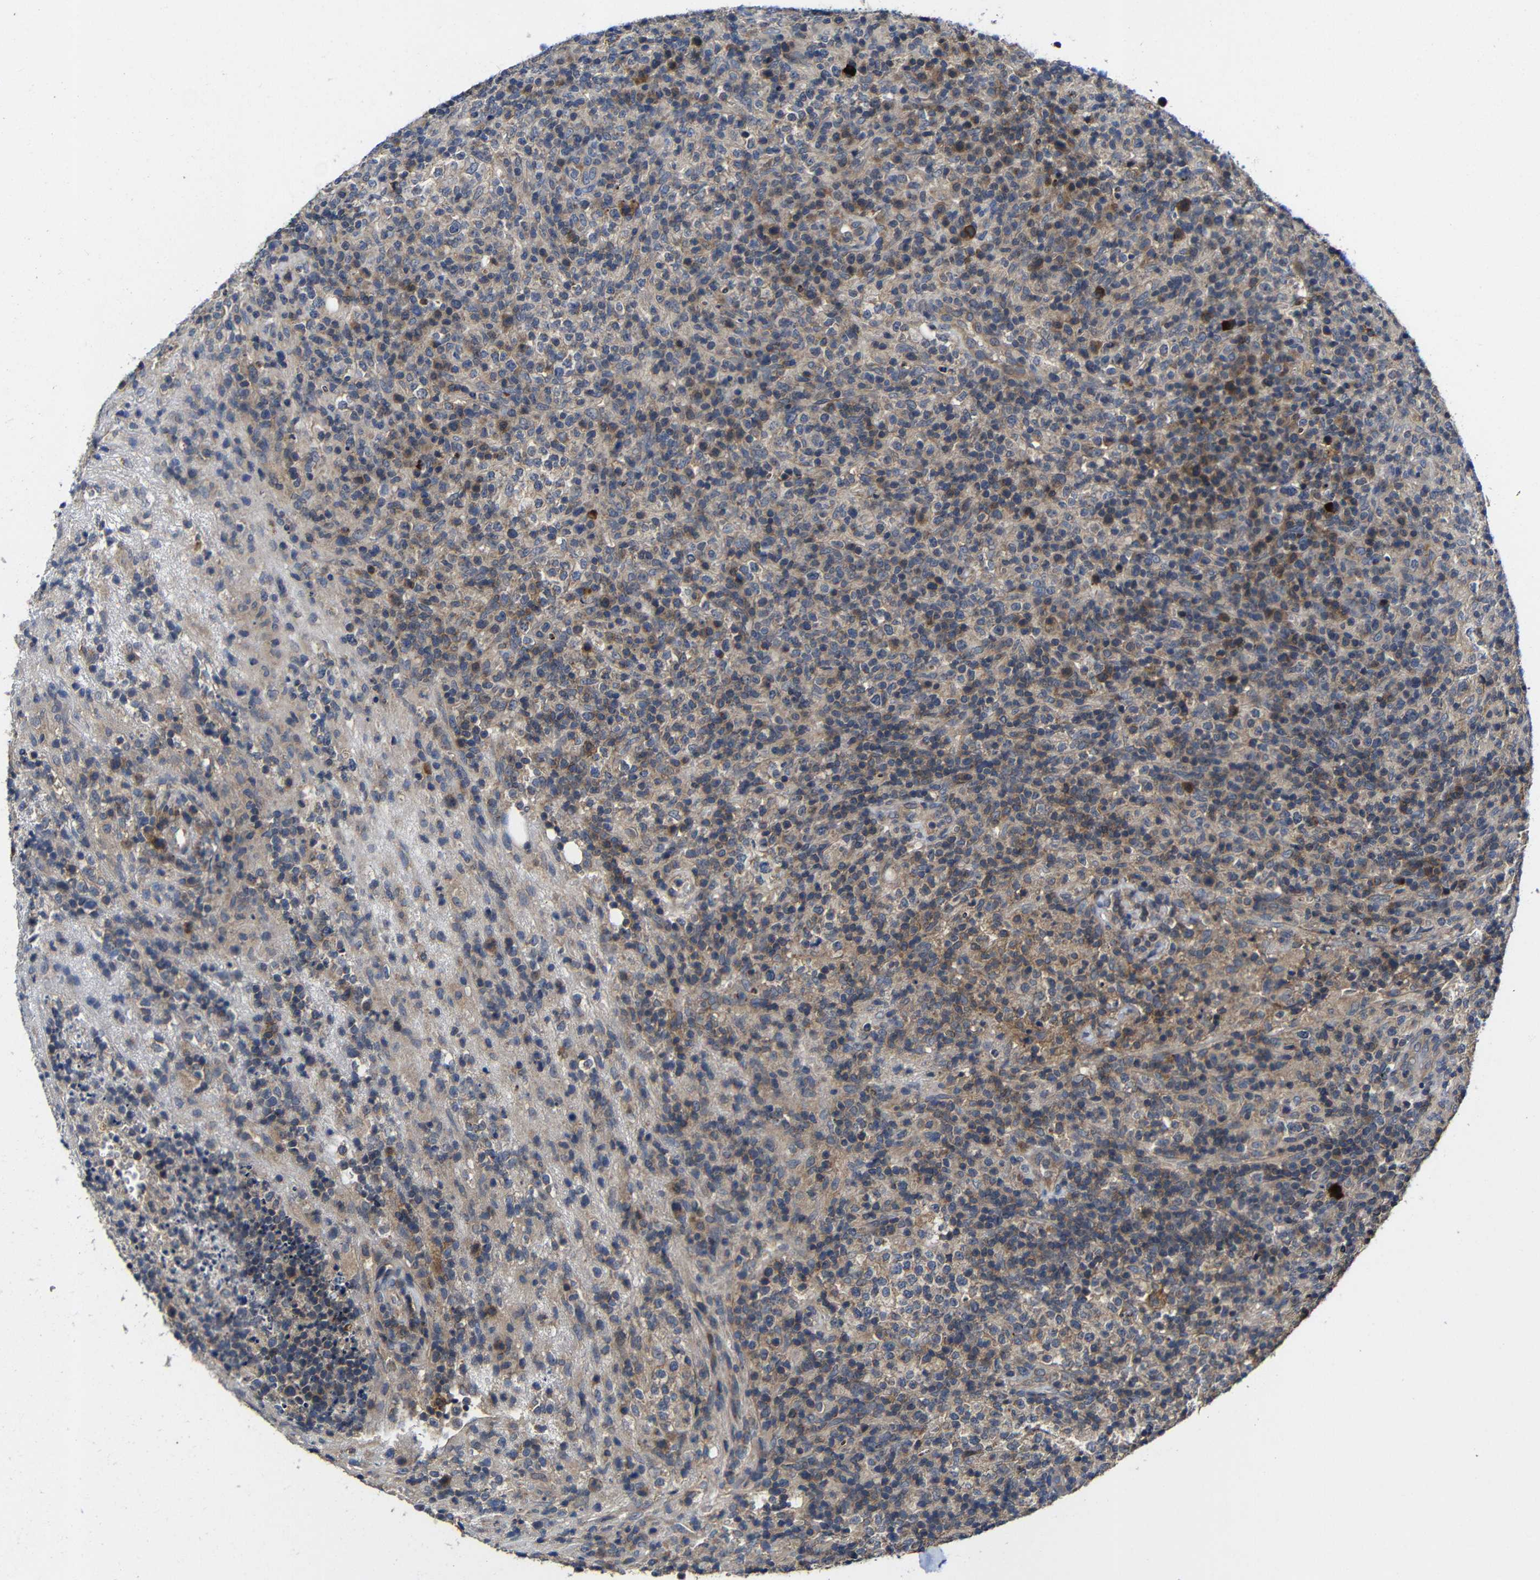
{"staining": {"intensity": "moderate", "quantity": "25%-75%", "location": "cytoplasmic/membranous"}, "tissue": "lymphoma", "cell_type": "Tumor cells", "image_type": "cancer", "snomed": [{"axis": "morphology", "description": "Malignant lymphoma, non-Hodgkin's type, High grade"}, {"axis": "topography", "description": "Lymph node"}], "caption": "Malignant lymphoma, non-Hodgkin's type (high-grade) stained with DAB immunohistochemistry demonstrates medium levels of moderate cytoplasmic/membranous positivity in about 25%-75% of tumor cells.", "gene": "LPAR5", "patient": {"sex": "female", "age": 76}}